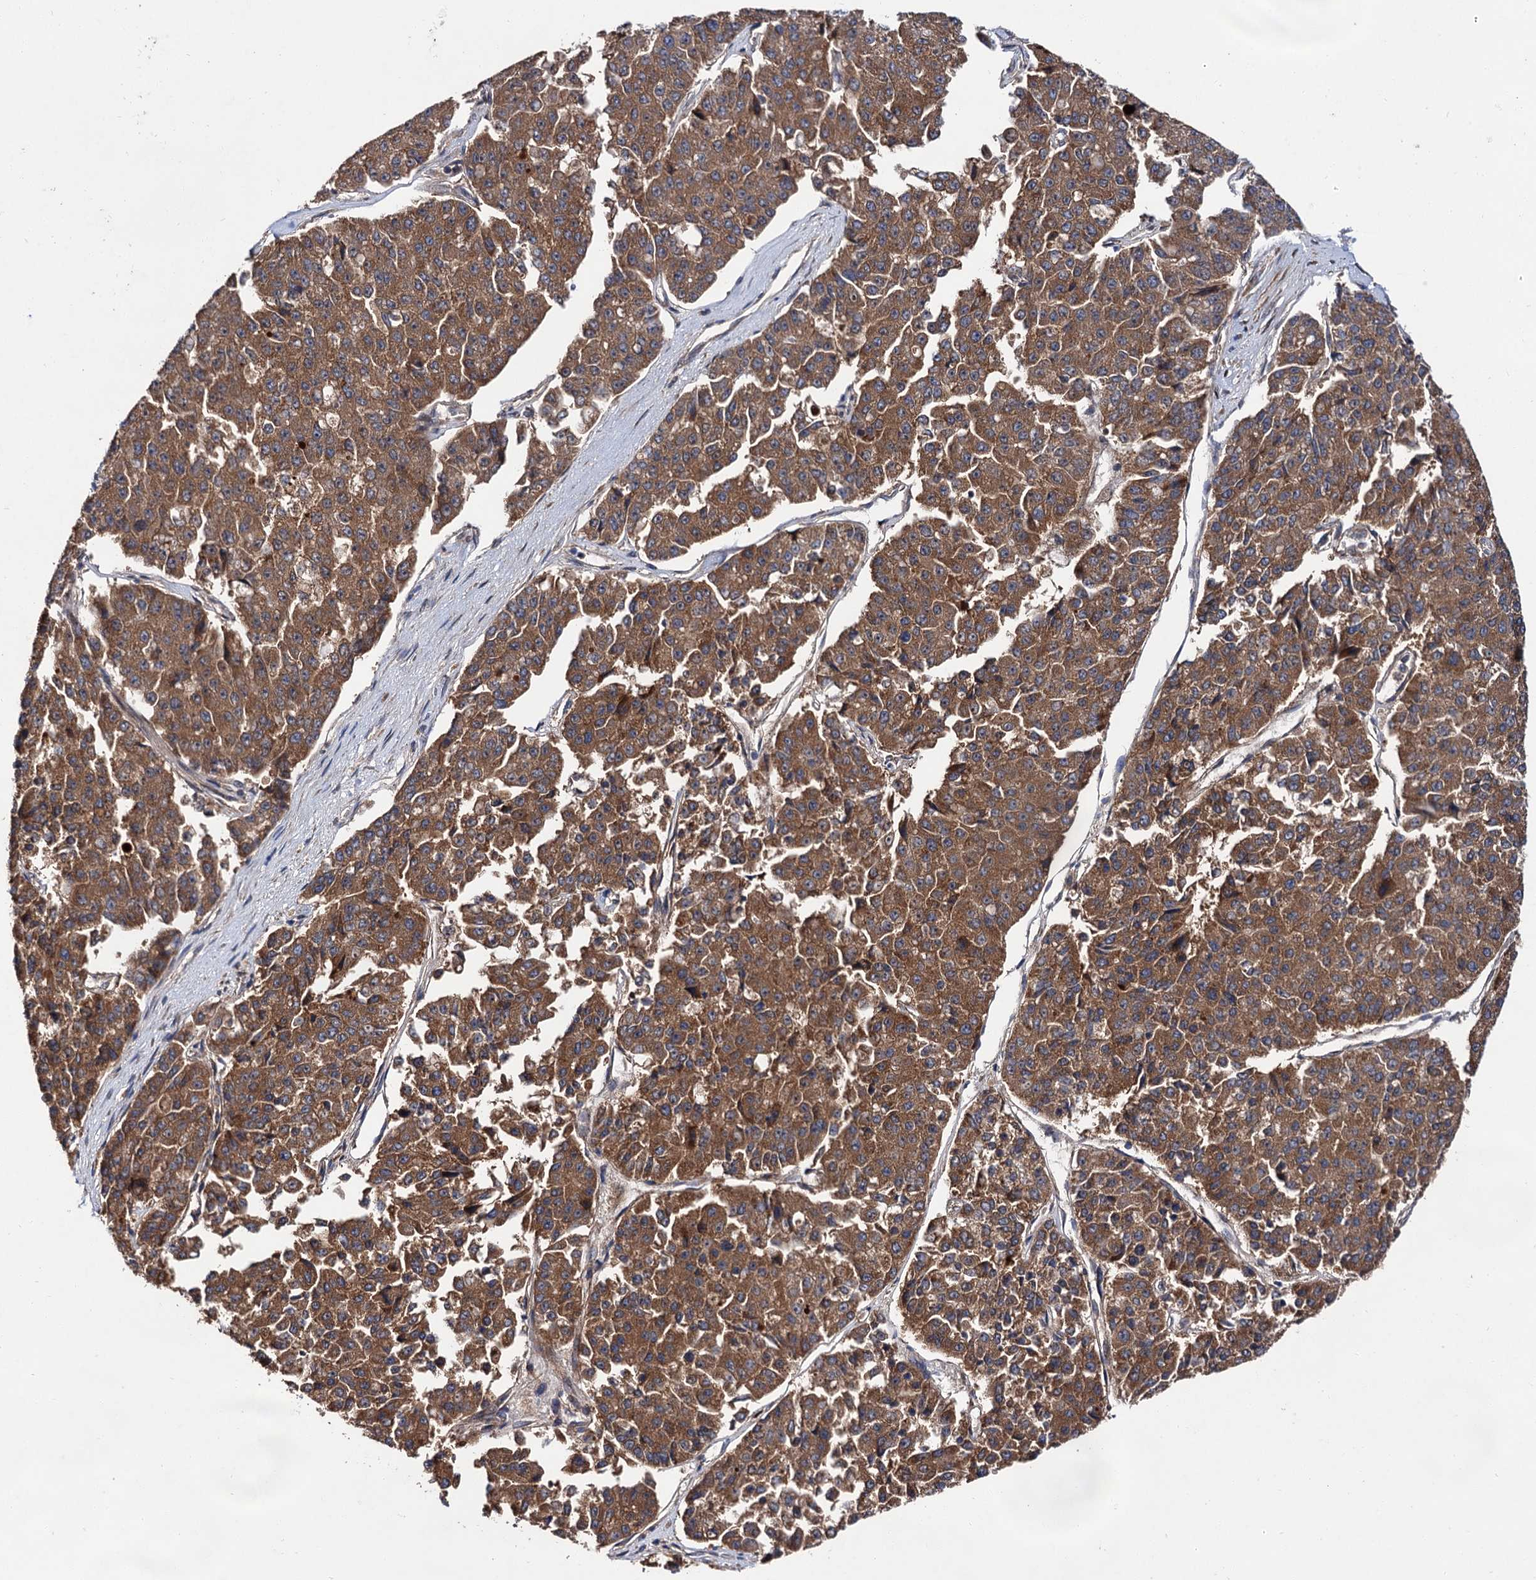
{"staining": {"intensity": "moderate", "quantity": ">75%", "location": "cytoplasmic/membranous"}, "tissue": "pancreatic cancer", "cell_type": "Tumor cells", "image_type": "cancer", "snomed": [{"axis": "morphology", "description": "Adenocarcinoma, NOS"}, {"axis": "topography", "description": "Pancreas"}], "caption": "Protein expression analysis of pancreatic cancer reveals moderate cytoplasmic/membranous staining in approximately >75% of tumor cells. The staining is performed using DAB brown chromogen to label protein expression. The nuclei are counter-stained blue using hematoxylin.", "gene": "NAA25", "patient": {"sex": "male", "age": 50}}